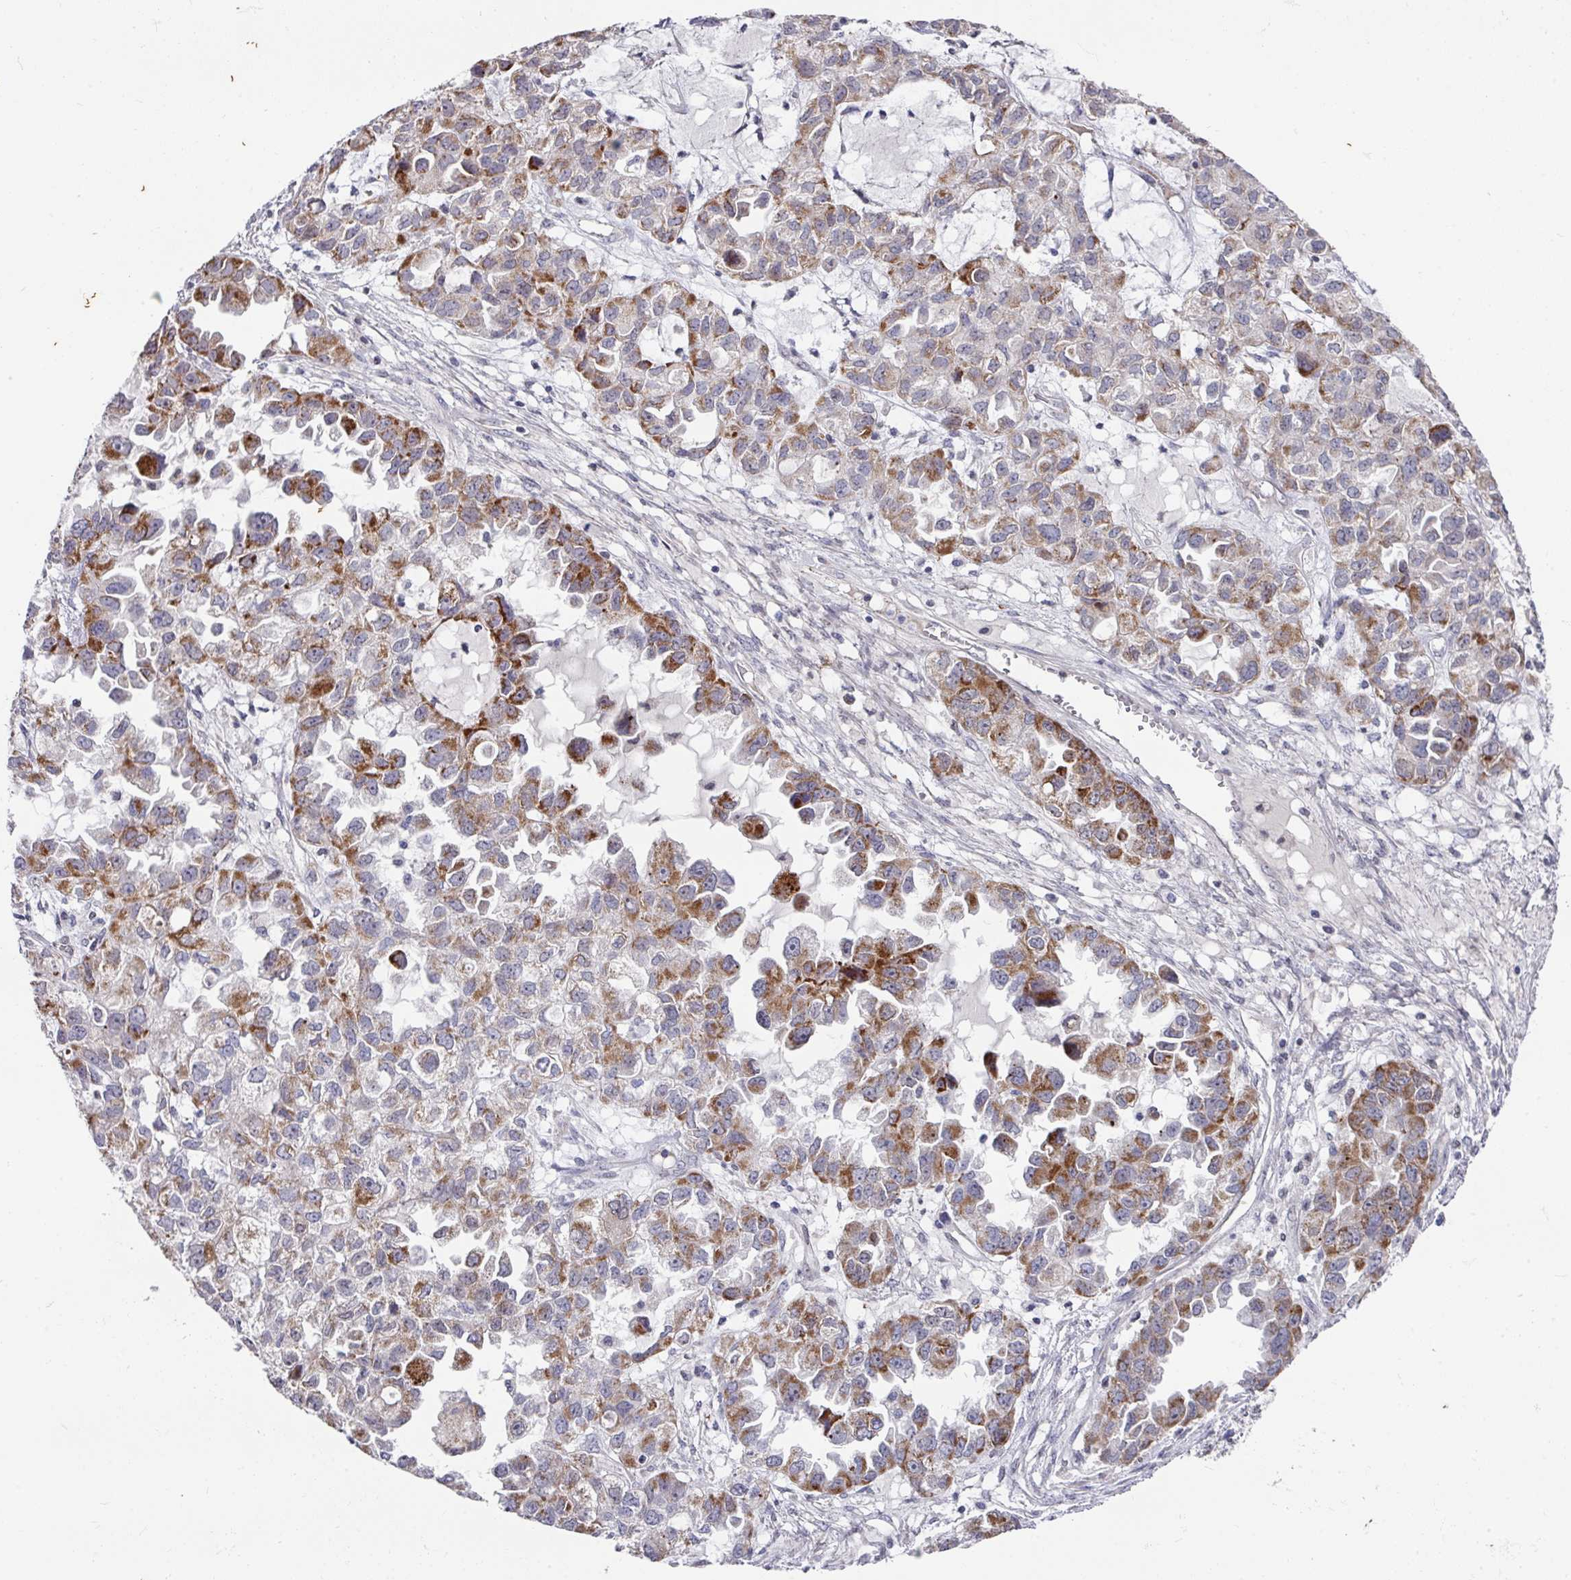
{"staining": {"intensity": "strong", "quantity": "<25%", "location": "cytoplasmic/membranous"}, "tissue": "ovarian cancer", "cell_type": "Tumor cells", "image_type": "cancer", "snomed": [{"axis": "morphology", "description": "Cystadenocarcinoma, serous, NOS"}, {"axis": "topography", "description": "Ovary"}], "caption": "Strong cytoplasmic/membranous expression for a protein is seen in approximately <25% of tumor cells of serous cystadenocarcinoma (ovarian) using IHC.", "gene": "CBX7", "patient": {"sex": "female", "age": 84}}